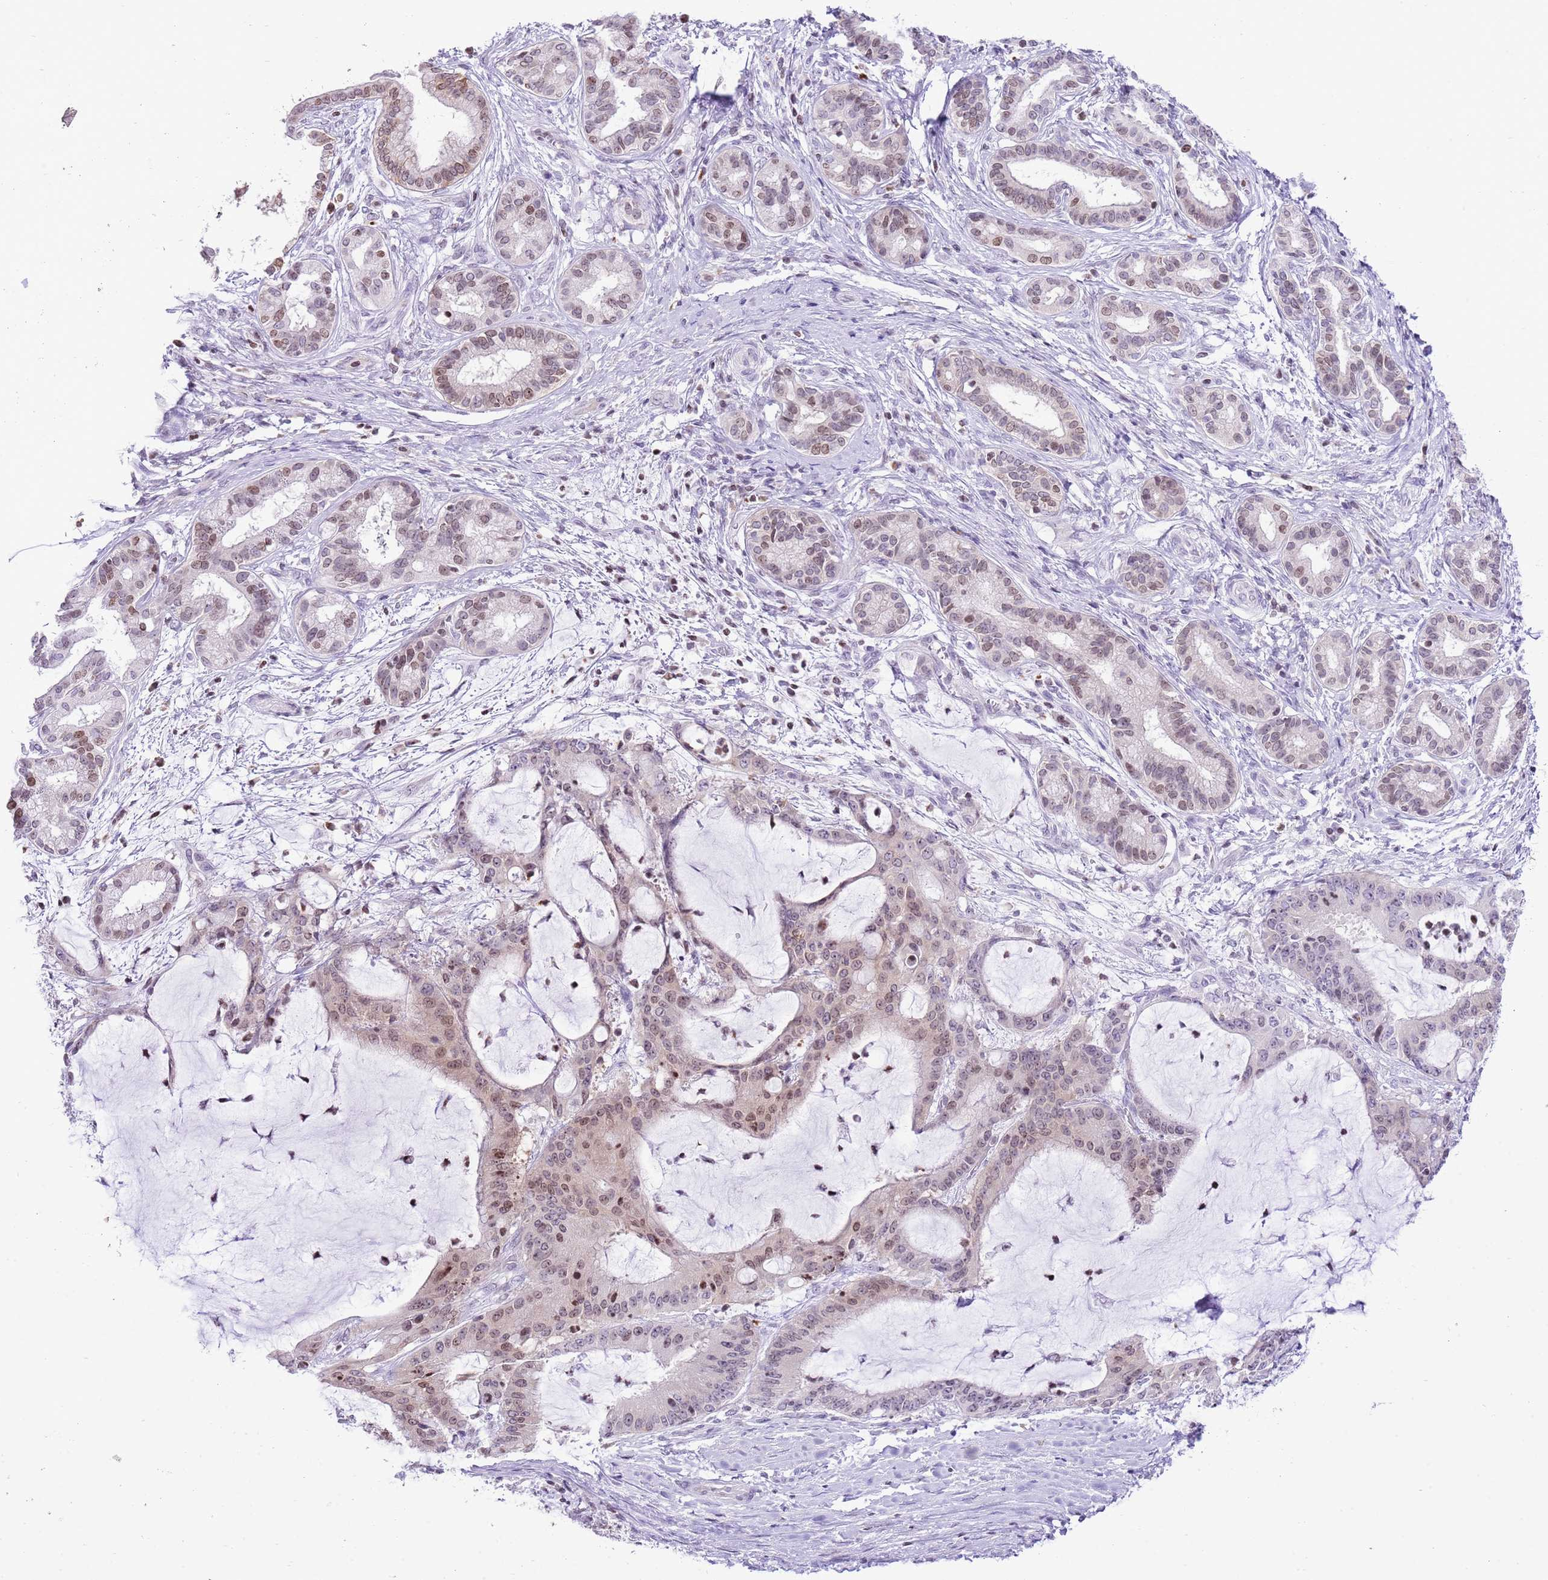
{"staining": {"intensity": "moderate", "quantity": "<25%", "location": "nuclear"}, "tissue": "liver cancer", "cell_type": "Tumor cells", "image_type": "cancer", "snomed": [{"axis": "morphology", "description": "Normal tissue, NOS"}, {"axis": "morphology", "description": "Cholangiocarcinoma"}, {"axis": "topography", "description": "Liver"}, {"axis": "topography", "description": "Peripheral nerve tissue"}], "caption": "Protein analysis of liver cancer tissue demonstrates moderate nuclear positivity in approximately <25% of tumor cells.", "gene": "PRR15", "patient": {"sex": "female", "age": 73}}